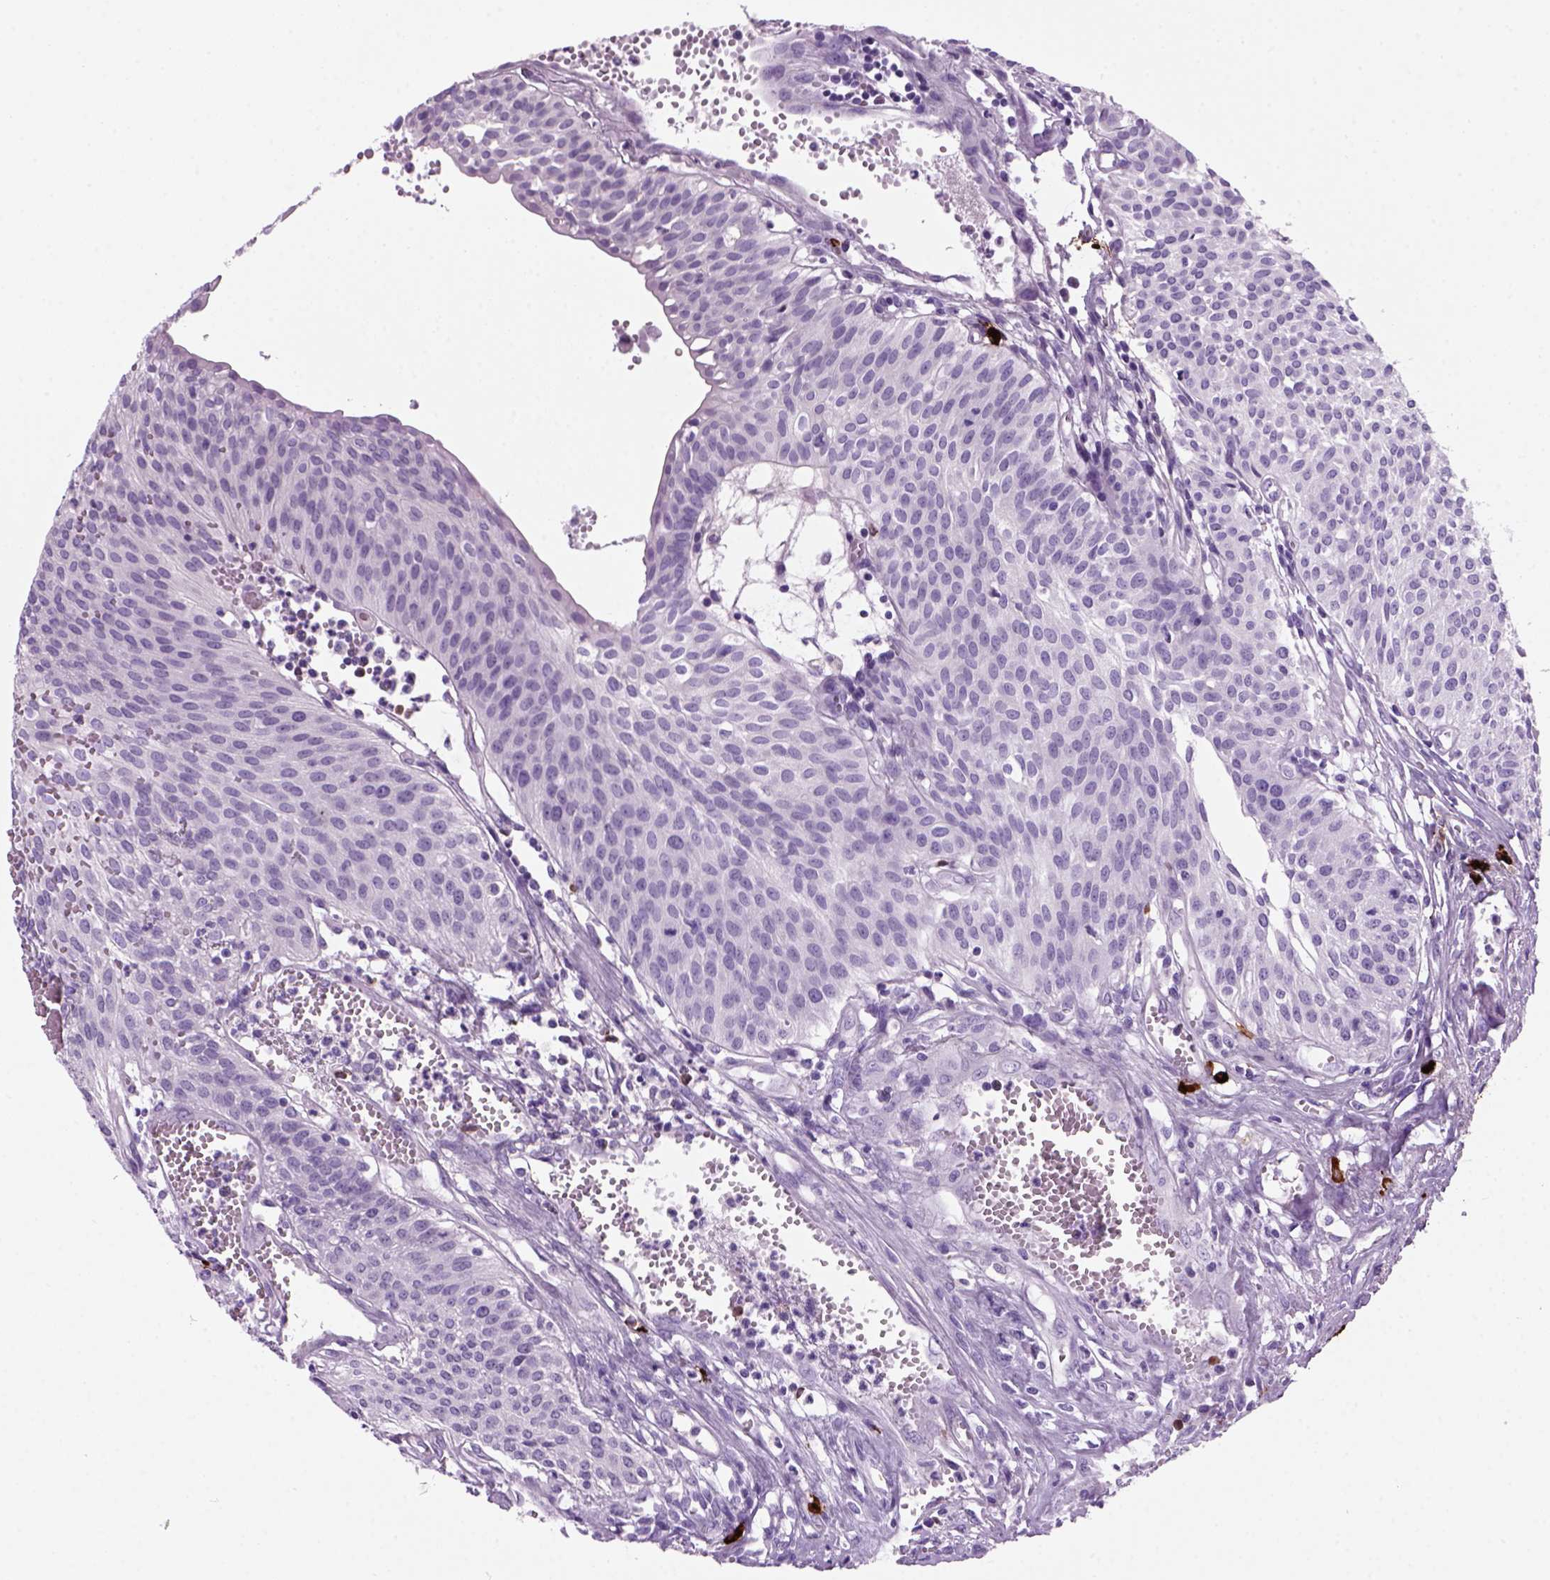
{"staining": {"intensity": "negative", "quantity": "none", "location": "none"}, "tissue": "urothelial cancer", "cell_type": "Tumor cells", "image_type": "cancer", "snomed": [{"axis": "morphology", "description": "Urothelial carcinoma, High grade"}, {"axis": "topography", "description": "Urinary bladder"}], "caption": "The micrograph exhibits no staining of tumor cells in urothelial cancer. Brightfield microscopy of immunohistochemistry (IHC) stained with DAB (3,3'-diaminobenzidine) (brown) and hematoxylin (blue), captured at high magnification.", "gene": "MZB1", "patient": {"sex": "male", "age": 57}}